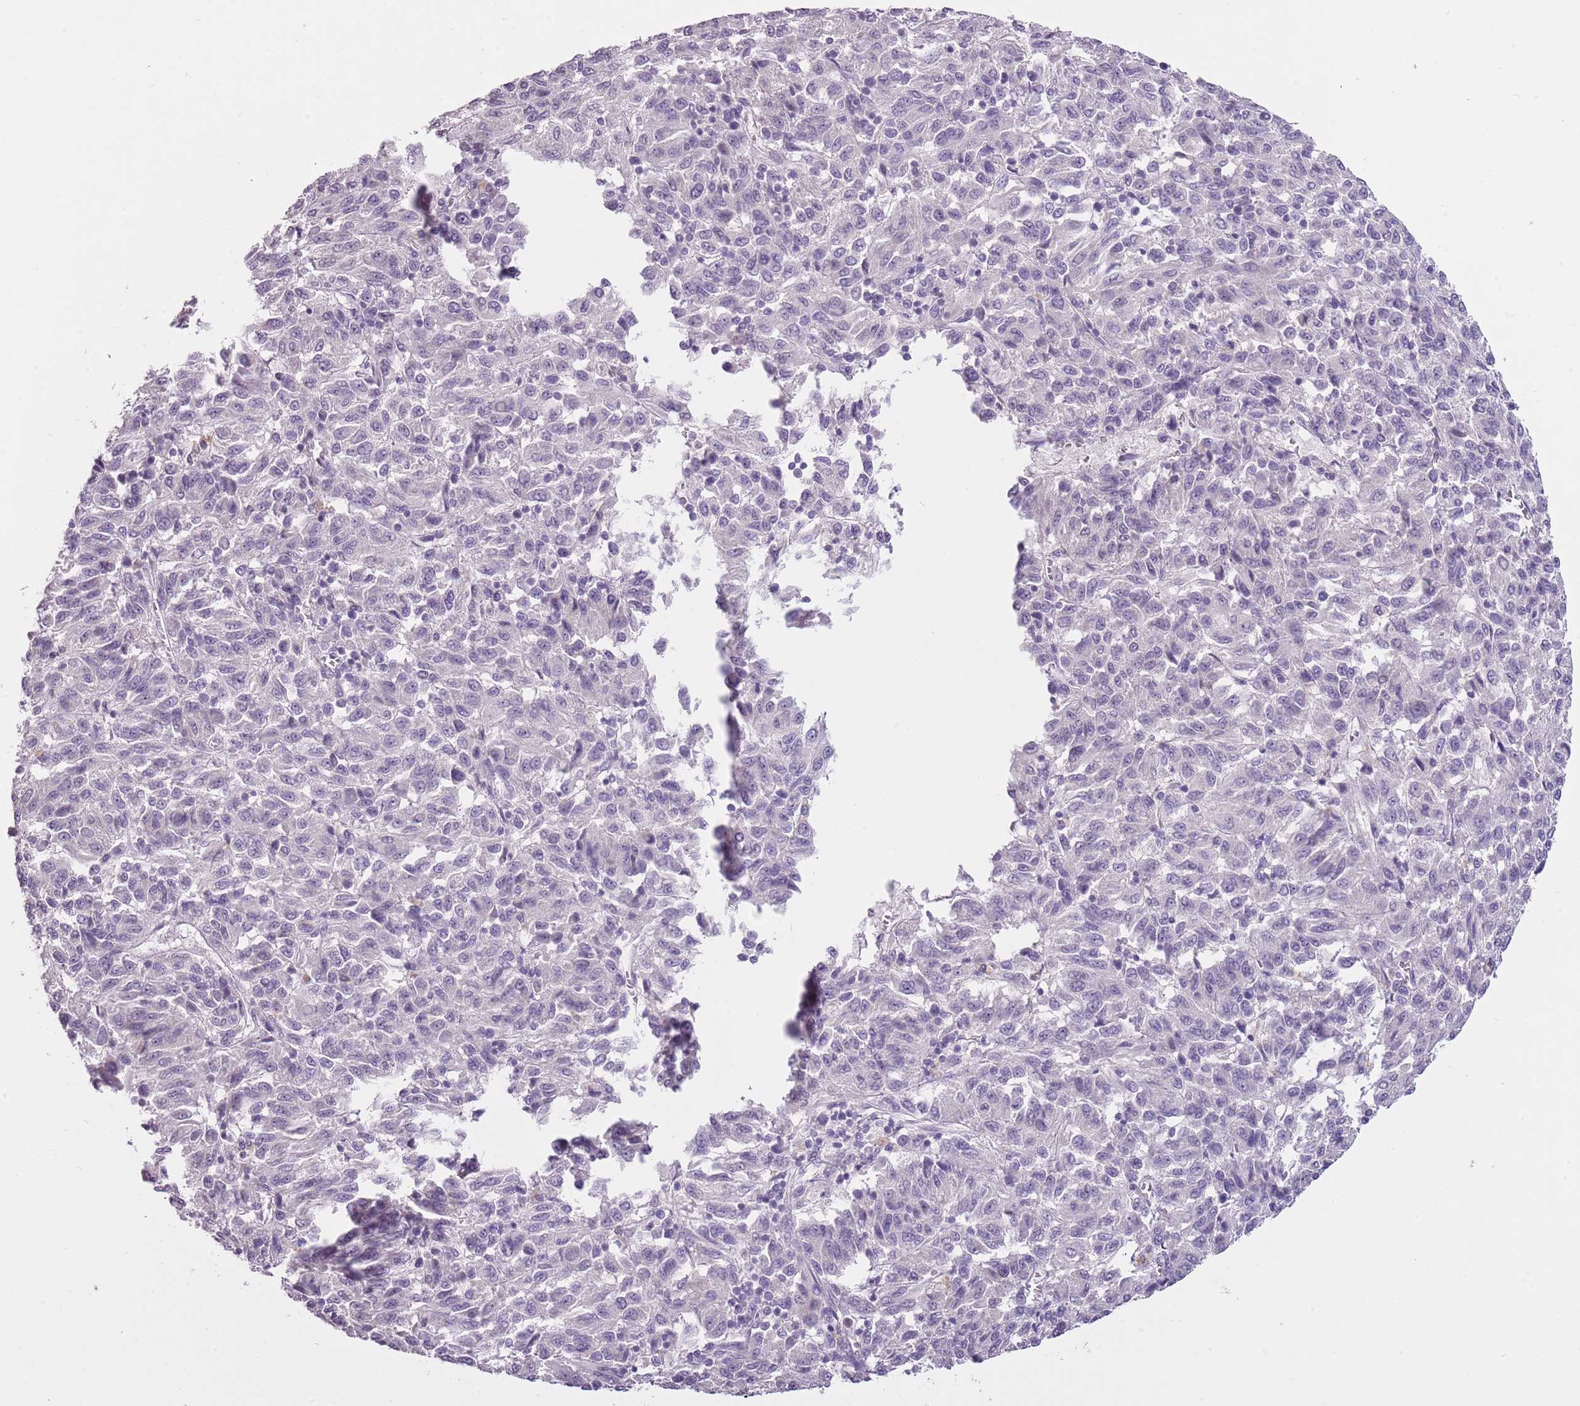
{"staining": {"intensity": "negative", "quantity": "none", "location": "none"}, "tissue": "melanoma", "cell_type": "Tumor cells", "image_type": "cancer", "snomed": [{"axis": "morphology", "description": "Malignant melanoma, Metastatic site"}, {"axis": "topography", "description": "Lung"}], "caption": "Immunohistochemical staining of human melanoma shows no significant positivity in tumor cells. Nuclei are stained in blue.", "gene": "SLC35E3", "patient": {"sex": "male", "age": 64}}